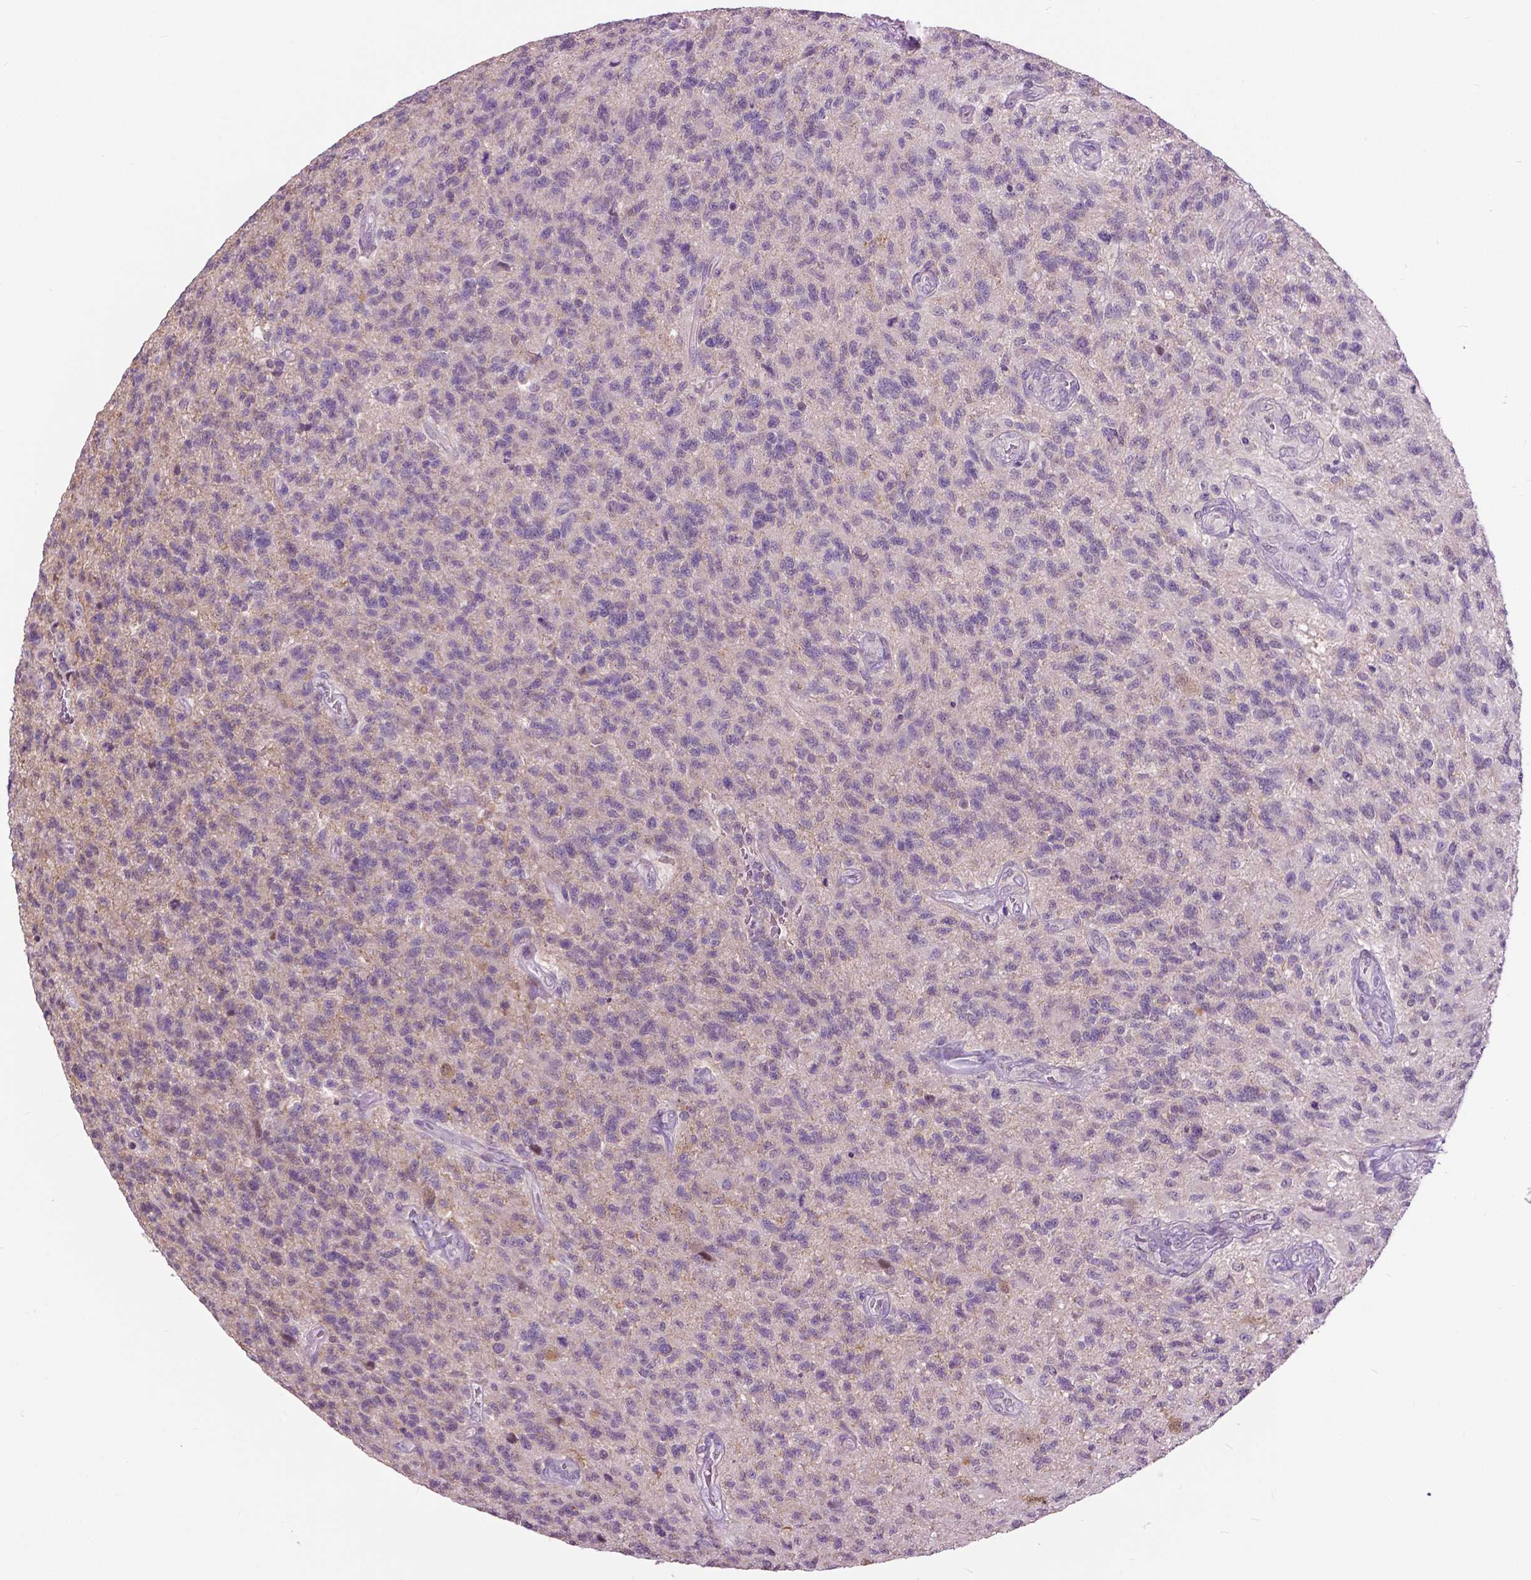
{"staining": {"intensity": "negative", "quantity": "none", "location": "none"}, "tissue": "glioma", "cell_type": "Tumor cells", "image_type": "cancer", "snomed": [{"axis": "morphology", "description": "Glioma, malignant, High grade"}, {"axis": "topography", "description": "Brain"}], "caption": "An IHC photomicrograph of high-grade glioma (malignant) is shown. There is no staining in tumor cells of high-grade glioma (malignant).", "gene": "TTC9B", "patient": {"sex": "male", "age": 56}}